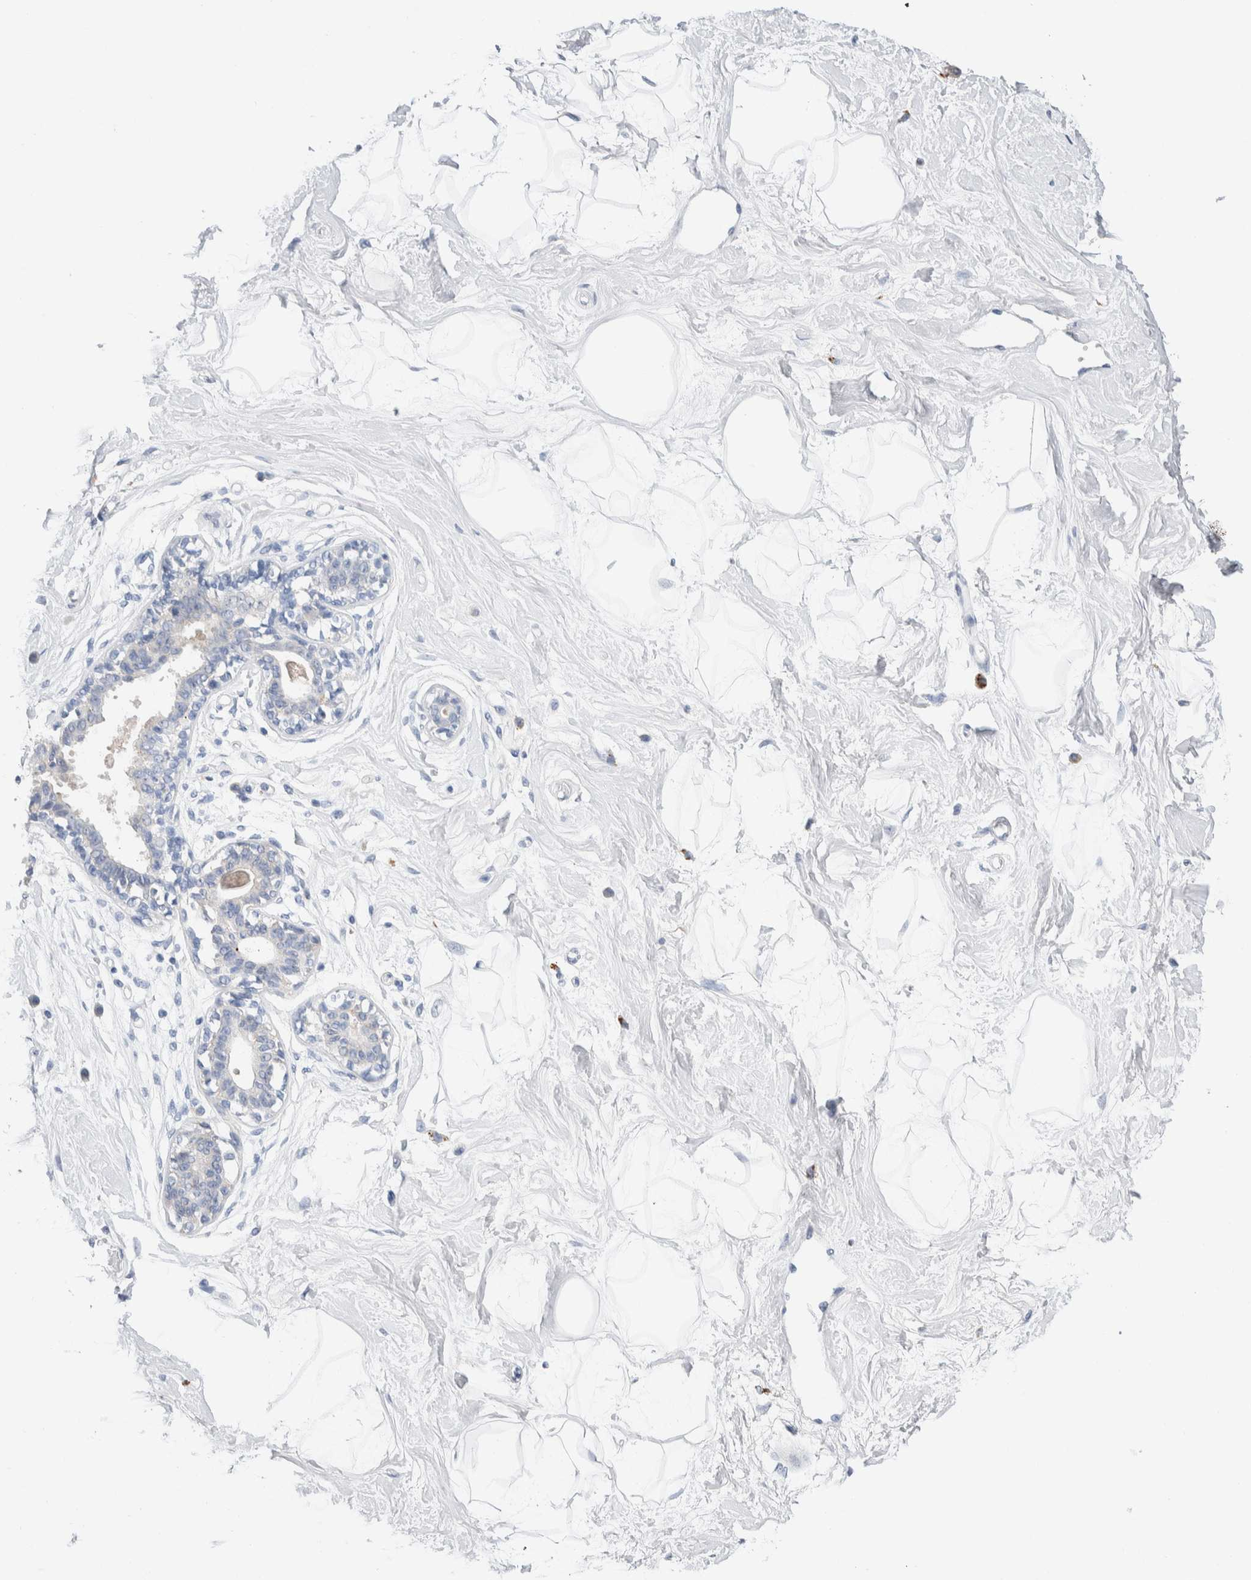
{"staining": {"intensity": "negative", "quantity": "none", "location": "none"}, "tissue": "breast", "cell_type": "Adipocytes", "image_type": "normal", "snomed": [{"axis": "morphology", "description": "Normal tissue, NOS"}, {"axis": "topography", "description": "Breast"}], "caption": "Micrograph shows no protein staining in adipocytes of normal breast. Brightfield microscopy of immunohistochemistry stained with DAB (3,3'-diaminobenzidine) (brown) and hematoxylin (blue), captured at high magnification.", "gene": "METRNL", "patient": {"sex": "female", "age": 45}}